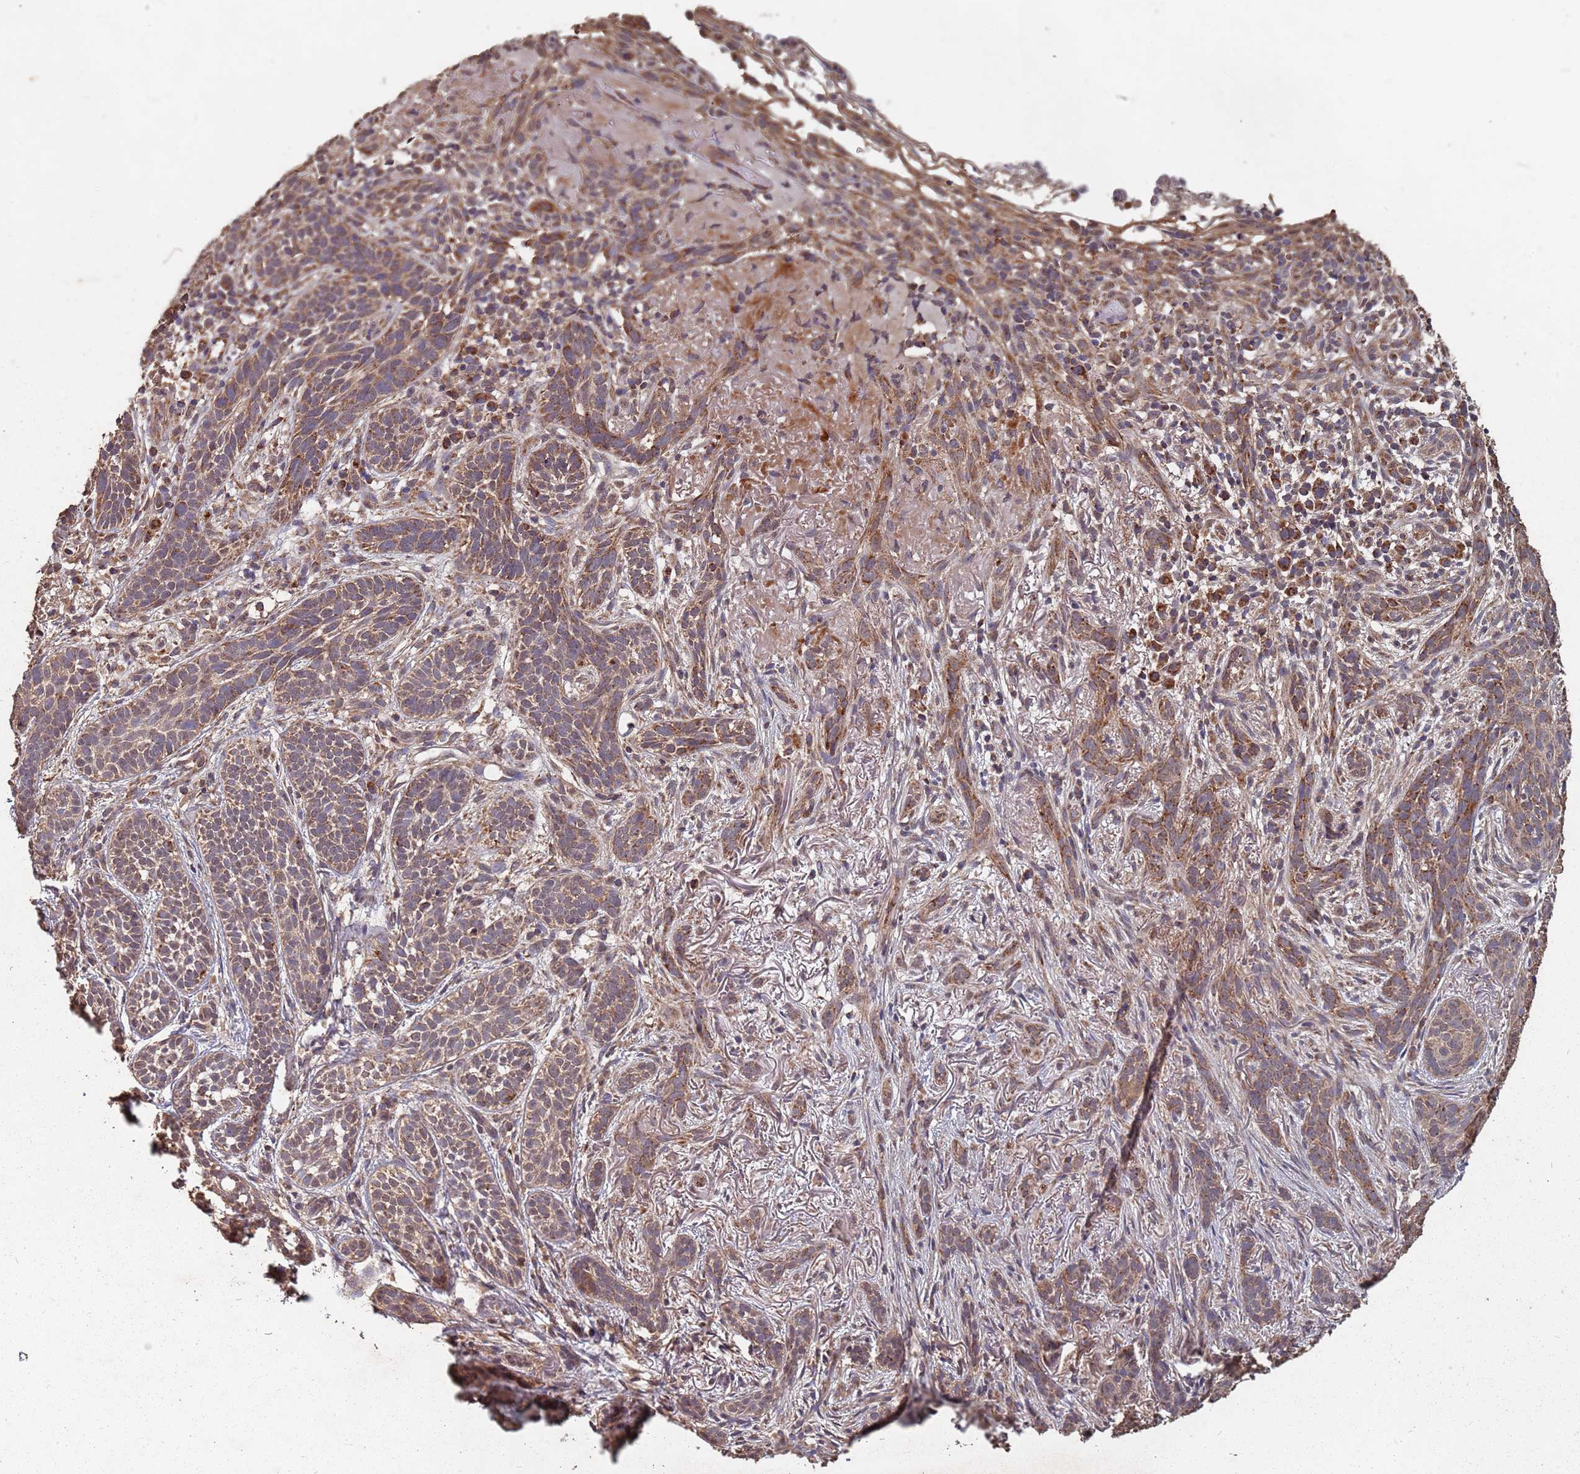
{"staining": {"intensity": "moderate", "quantity": ">75%", "location": "cytoplasmic/membranous"}, "tissue": "skin cancer", "cell_type": "Tumor cells", "image_type": "cancer", "snomed": [{"axis": "morphology", "description": "Basal cell carcinoma"}, {"axis": "topography", "description": "Skin"}], "caption": "High-magnification brightfield microscopy of skin basal cell carcinoma stained with DAB (3,3'-diaminobenzidine) (brown) and counterstained with hematoxylin (blue). tumor cells exhibit moderate cytoplasmic/membranous staining is present in approximately>75% of cells.", "gene": "PRORP", "patient": {"sex": "male", "age": 71}}